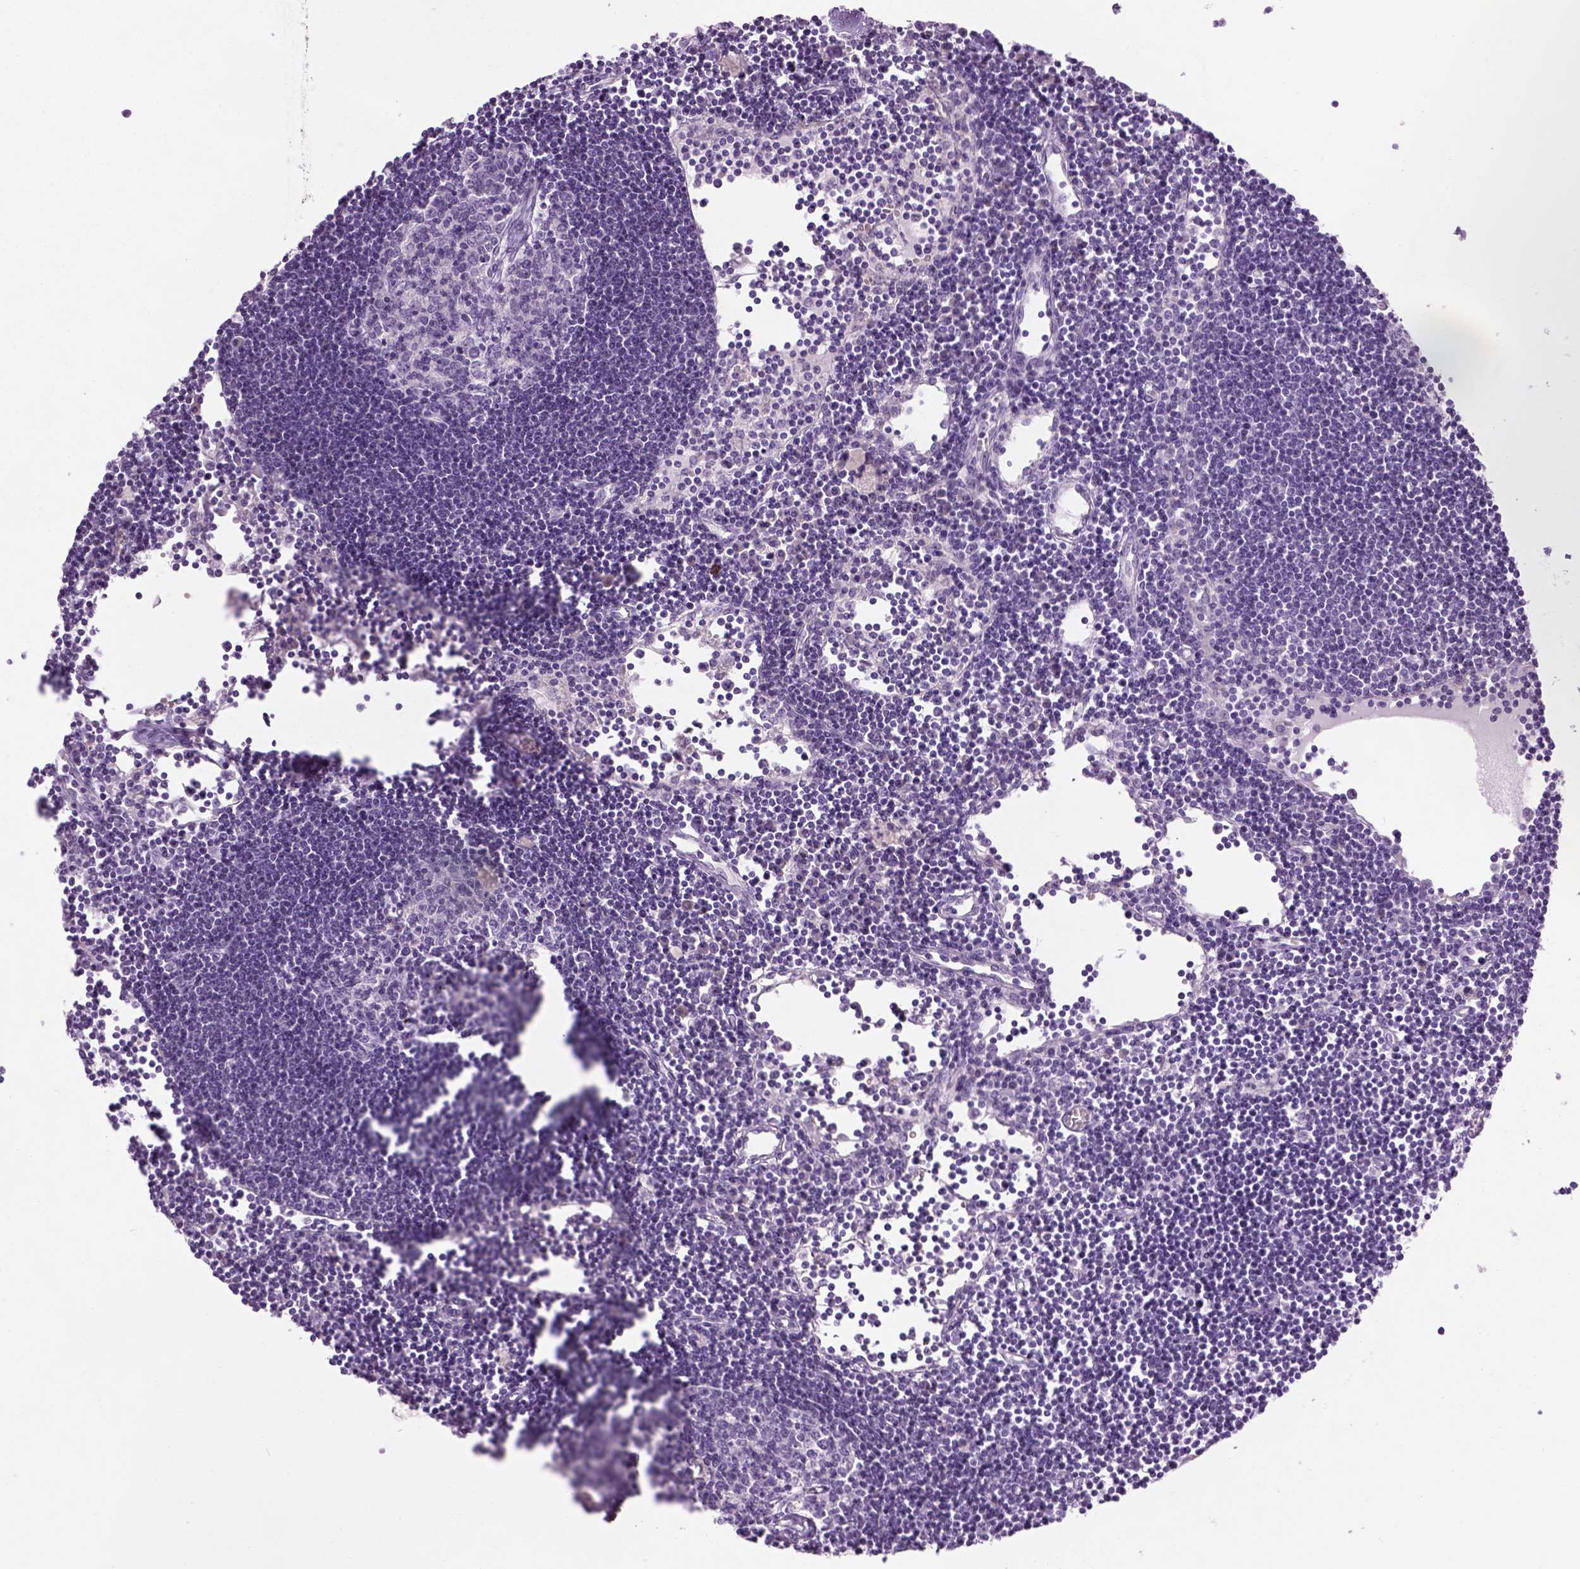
{"staining": {"intensity": "negative", "quantity": "none", "location": "none"}, "tissue": "lymph node", "cell_type": "Germinal center cells", "image_type": "normal", "snomed": [{"axis": "morphology", "description": "Normal tissue, NOS"}, {"axis": "topography", "description": "Lymph node"}], "caption": "High power microscopy photomicrograph of an immunohistochemistry photomicrograph of normal lymph node, revealing no significant expression in germinal center cells. (Immunohistochemistry, brightfield microscopy, high magnification).", "gene": "CIBAR2", "patient": {"sex": "female", "age": 65}}